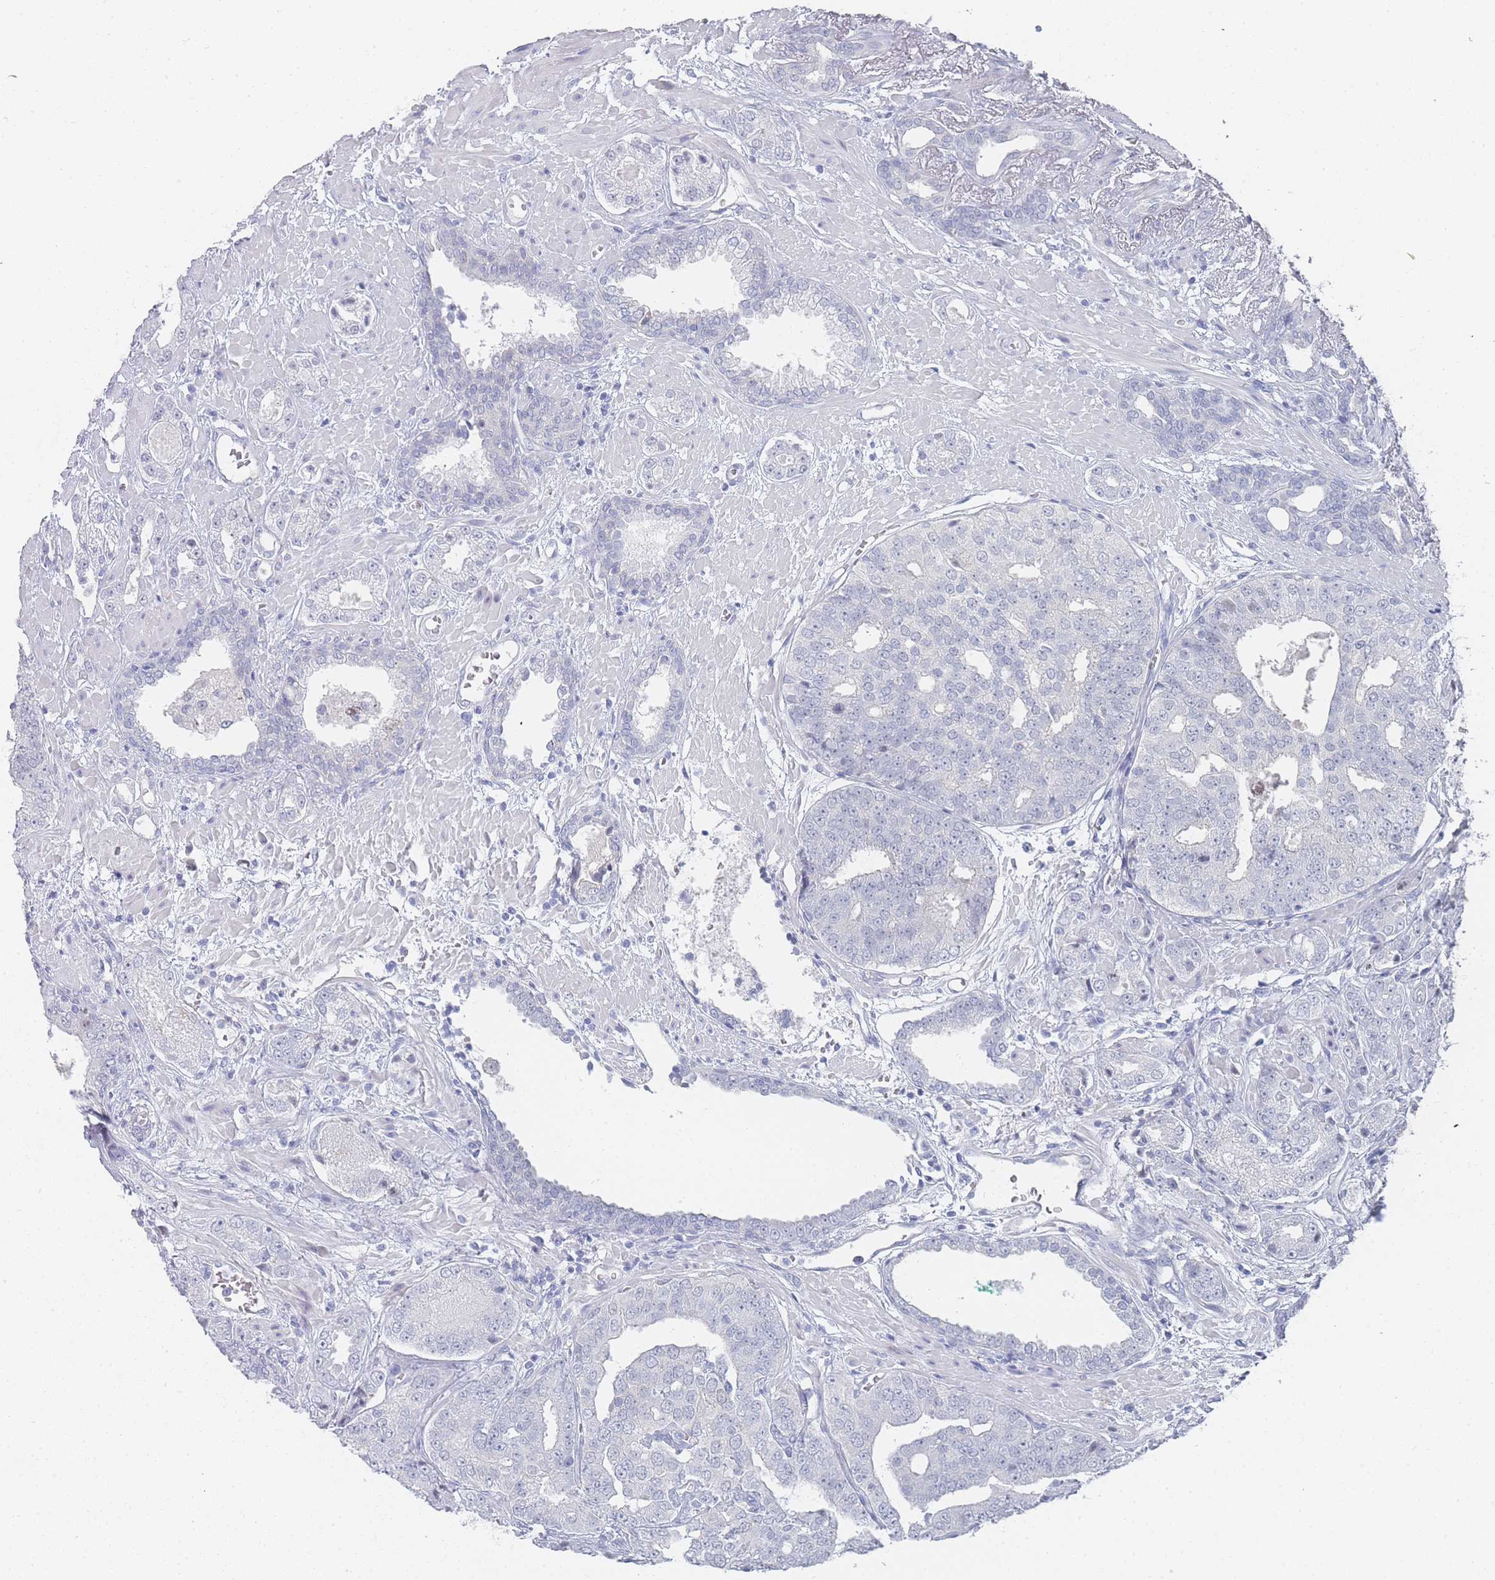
{"staining": {"intensity": "negative", "quantity": "none", "location": "none"}, "tissue": "prostate cancer", "cell_type": "Tumor cells", "image_type": "cancer", "snomed": [{"axis": "morphology", "description": "Adenocarcinoma, High grade"}, {"axis": "topography", "description": "Prostate"}], "caption": "Immunohistochemistry micrograph of human prostate adenocarcinoma (high-grade) stained for a protein (brown), which reveals no positivity in tumor cells. (Stains: DAB (3,3'-diaminobenzidine) IHC with hematoxylin counter stain, Microscopy: brightfield microscopy at high magnification).", "gene": "IMPG1", "patient": {"sex": "male", "age": 71}}